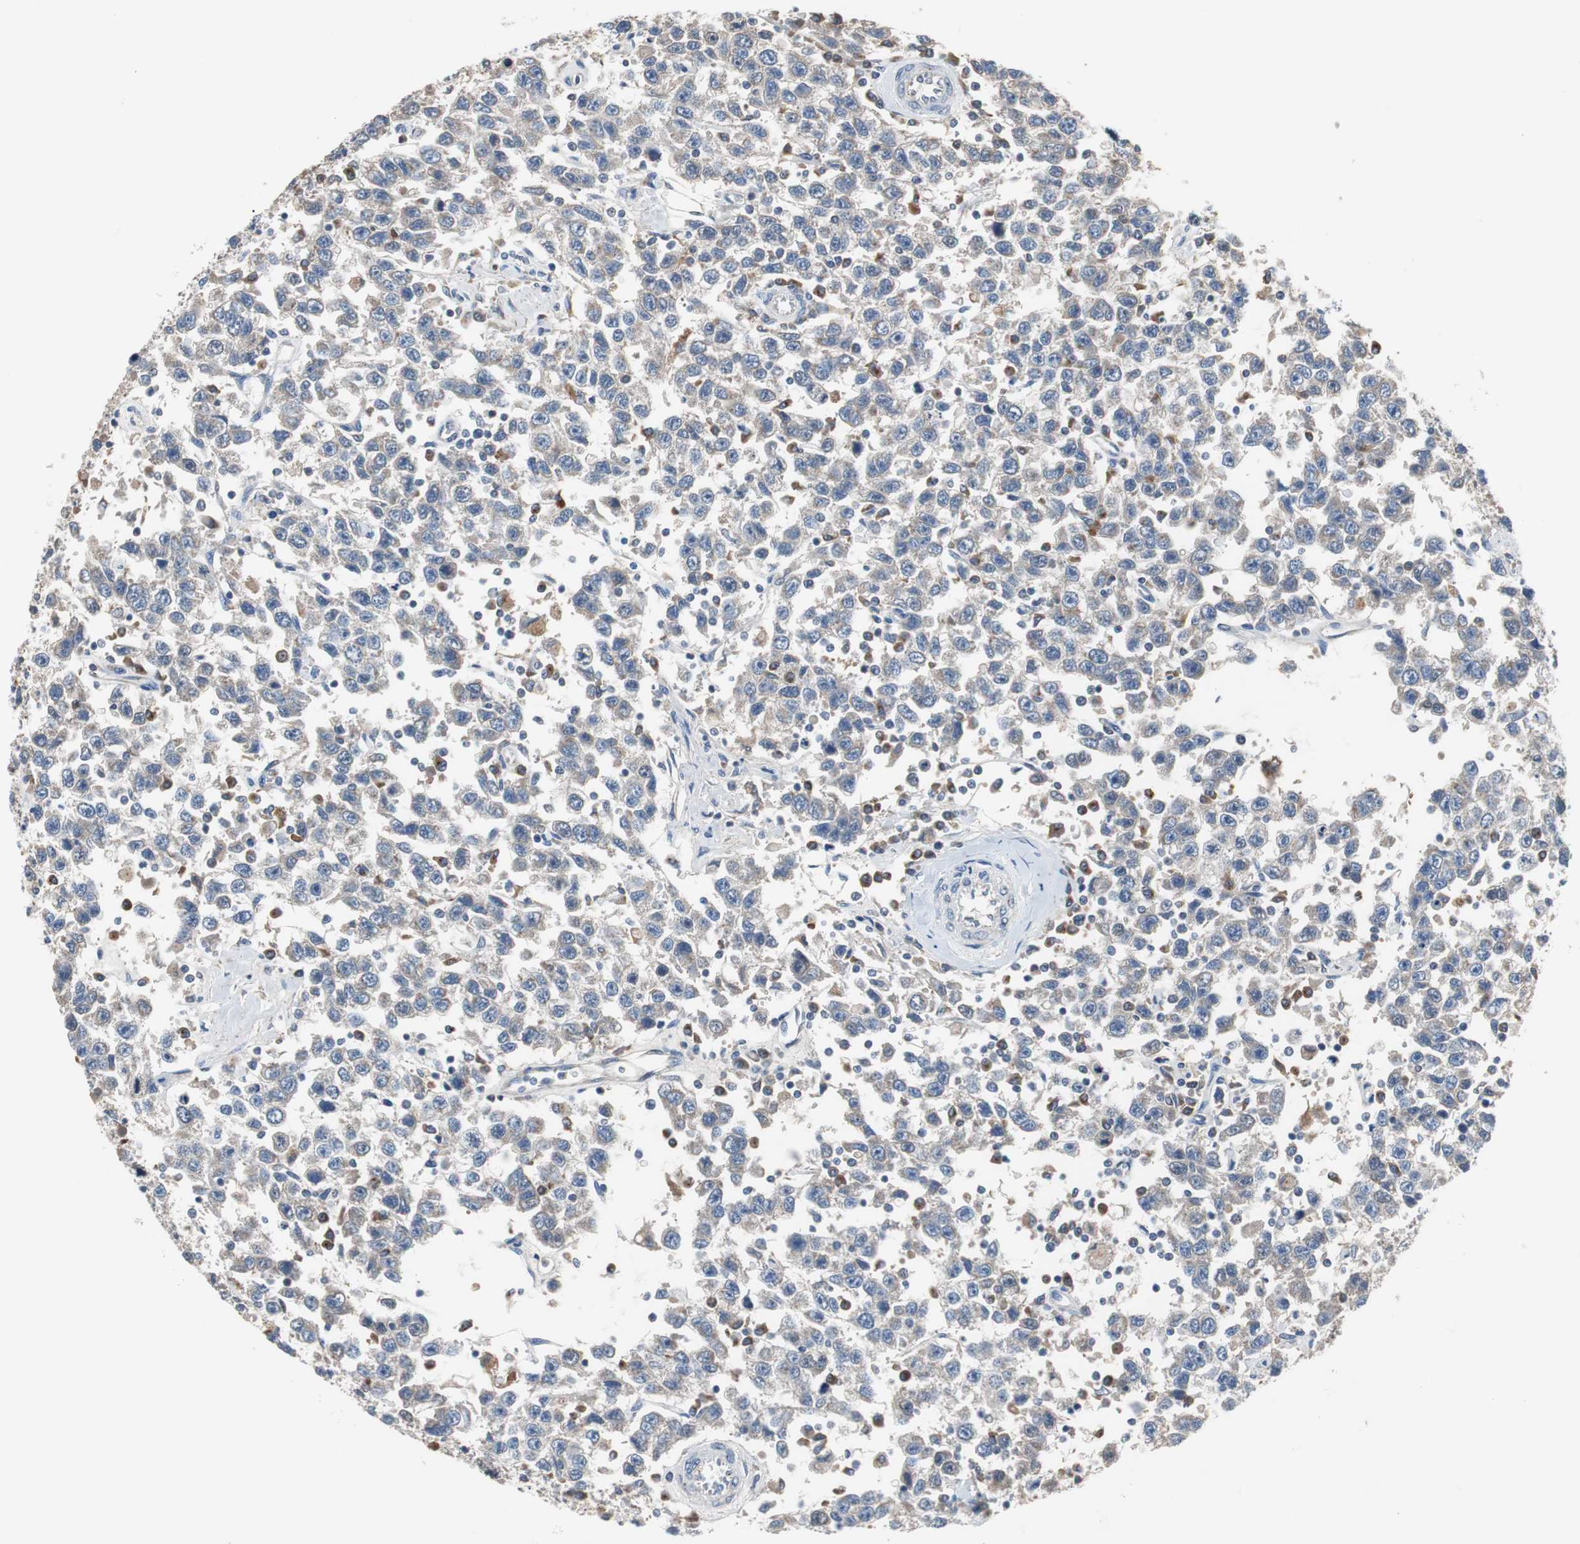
{"staining": {"intensity": "weak", "quantity": "25%-75%", "location": "cytoplasmic/membranous"}, "tissue": "testis cancer", "cell_type": "Tumor cells", "image_type": "cancer", "snomed": [{"axis": "morphology", "description": "Seminoma, NOS"}, {"axis": "topography", "description": "Testis"}], "caption": "The photomicrograph demonstrates staining of testis cancer, revealing weak cytoplasmic/membranous protein expression (brown color) within tumor cells.", "gene": "CALB2", "patient": {"sex": "male", "age": 41}}